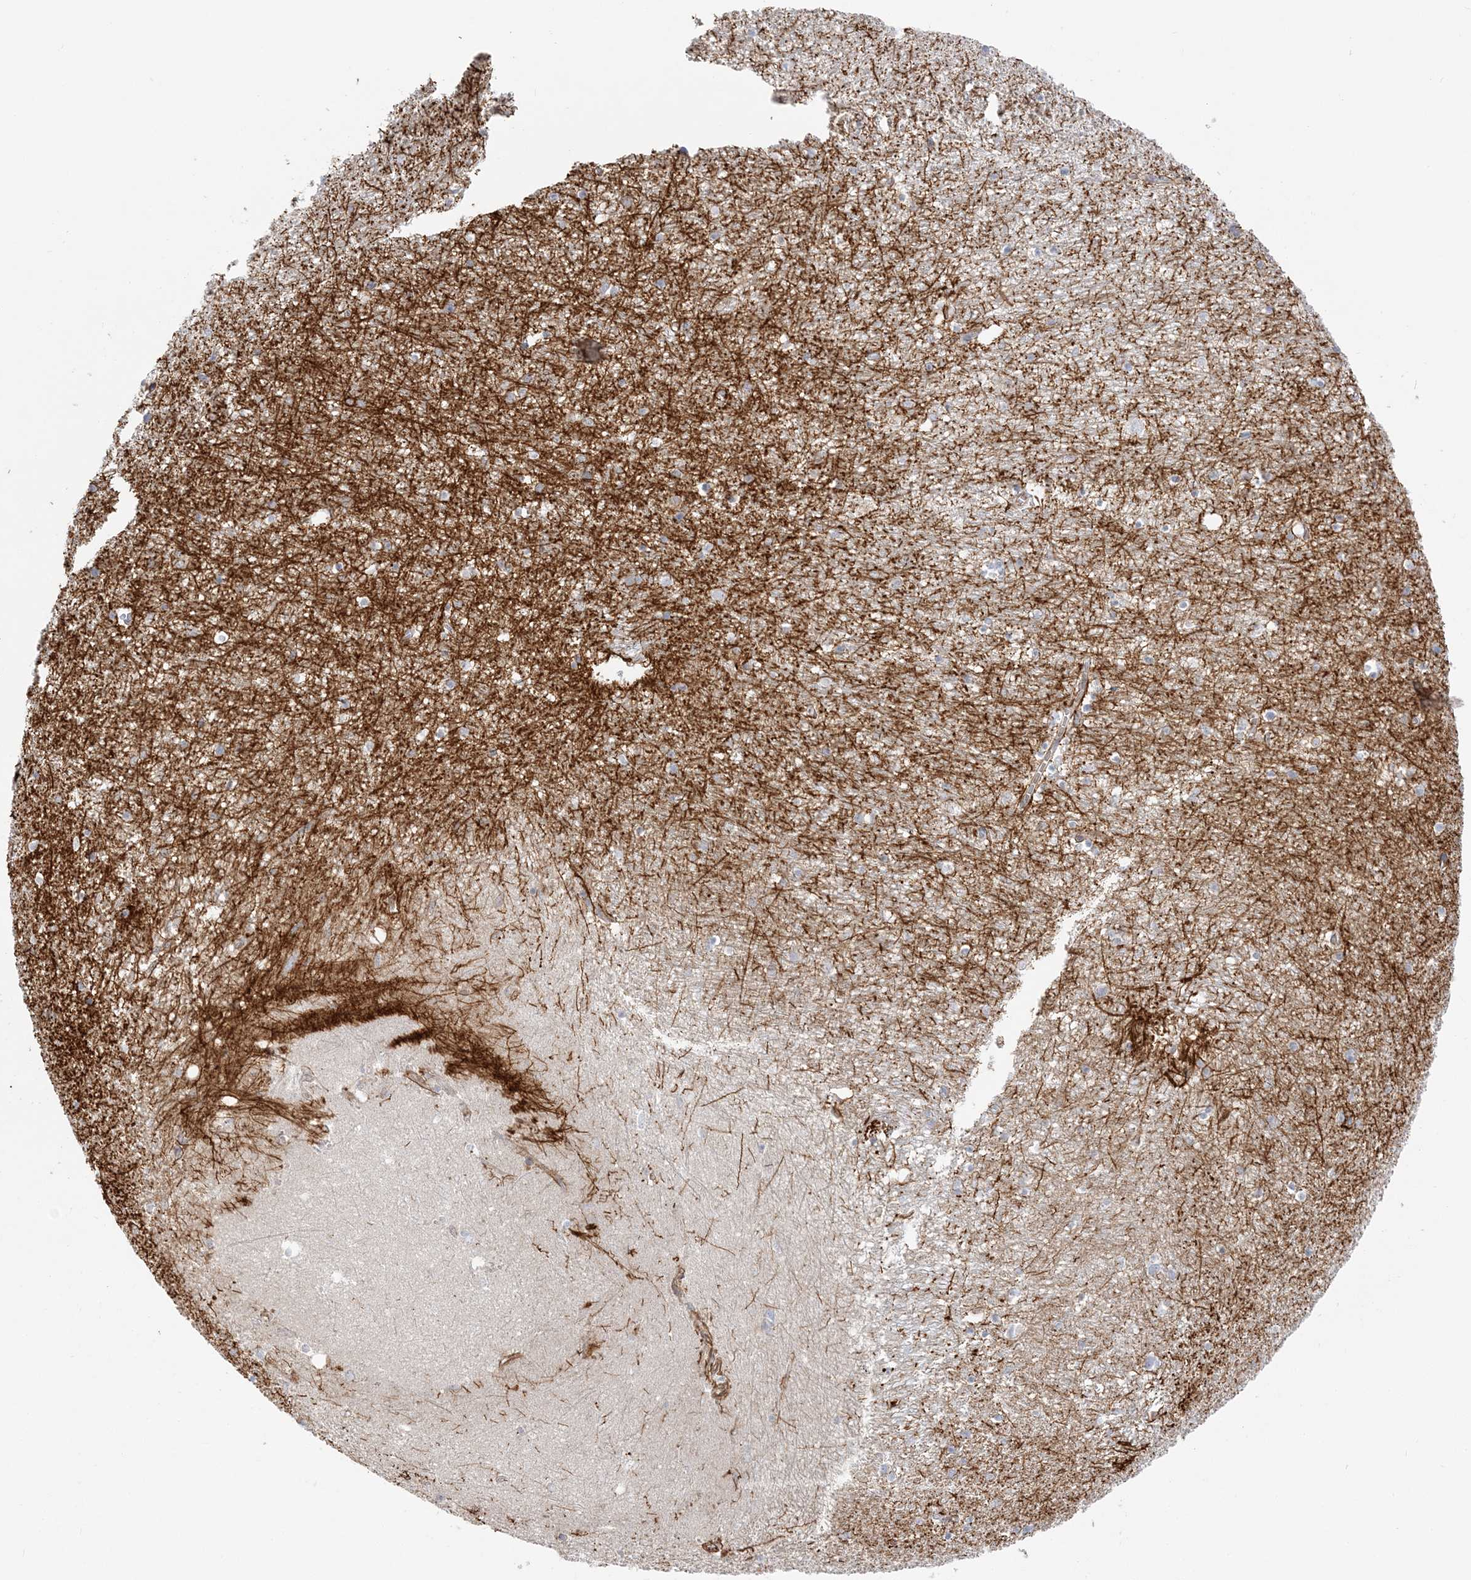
{"staining": {"intensity": "negative", "quantity": "none", "location": "none"}, "tissue": "hippocampus", "cell_type": "Glial cells", "image_type": "normal", "snomed": [{"axis": "morphology", "description": "Normal tissue, NOS"}, {"axis": "topography", "description": "Hippocampus"}], "caption": "An IHC image of unremarkable hippocampus is shown. There is no staining in glial cells of hippocampus. Brightfield microscopy of IHC stained with DAB (3,3'-diaminobenzidine) (brown) and hematoxylin (blue), captured at high magnification.", "gene": "SCLT1", "patient": {"sex": "female", "age": 64}}